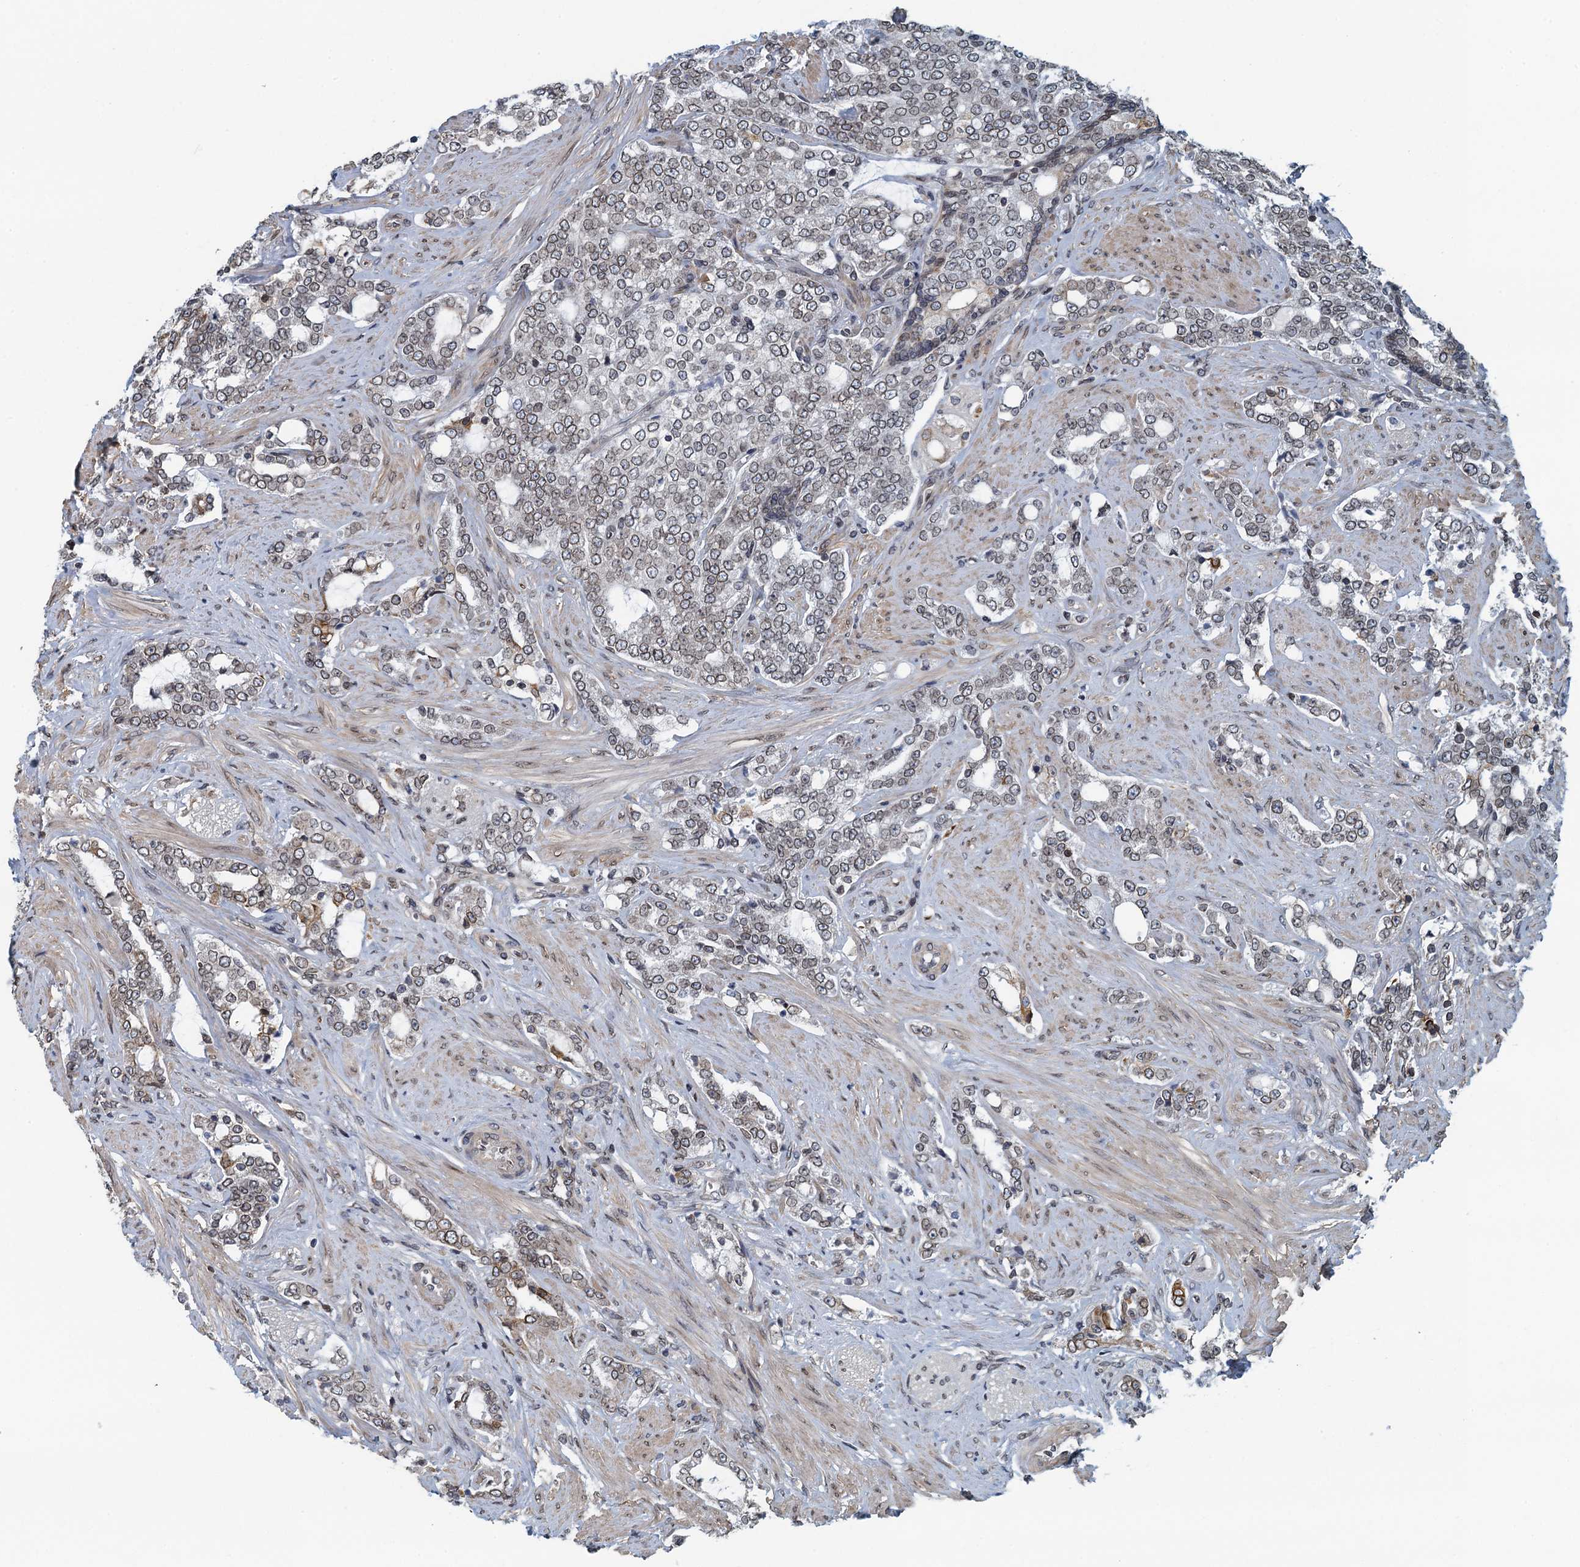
{"staining": {"intensity": "weak", "quantity": ">75%", "location": "cytoplasmic/membranous,nuclear"}, "tissue": "prostate cancer", "cell_type": "Tumor cells", "image_type": "cancer", "snomed": [{"axis": "morphology", "description": "Adenocarcinoma, High grade"}, {"axis": "topography", "description": "Prostate"}], "caption": "DAB immunohistochemical staining of human prostate high-grade adenocarcinoma exhibits weak cytoplasmic/membranous and nuclear protein positivity in about >75% of tumor cells.", "gene": "CCDC34", "patient": {"sex": "male", "age": 64}}